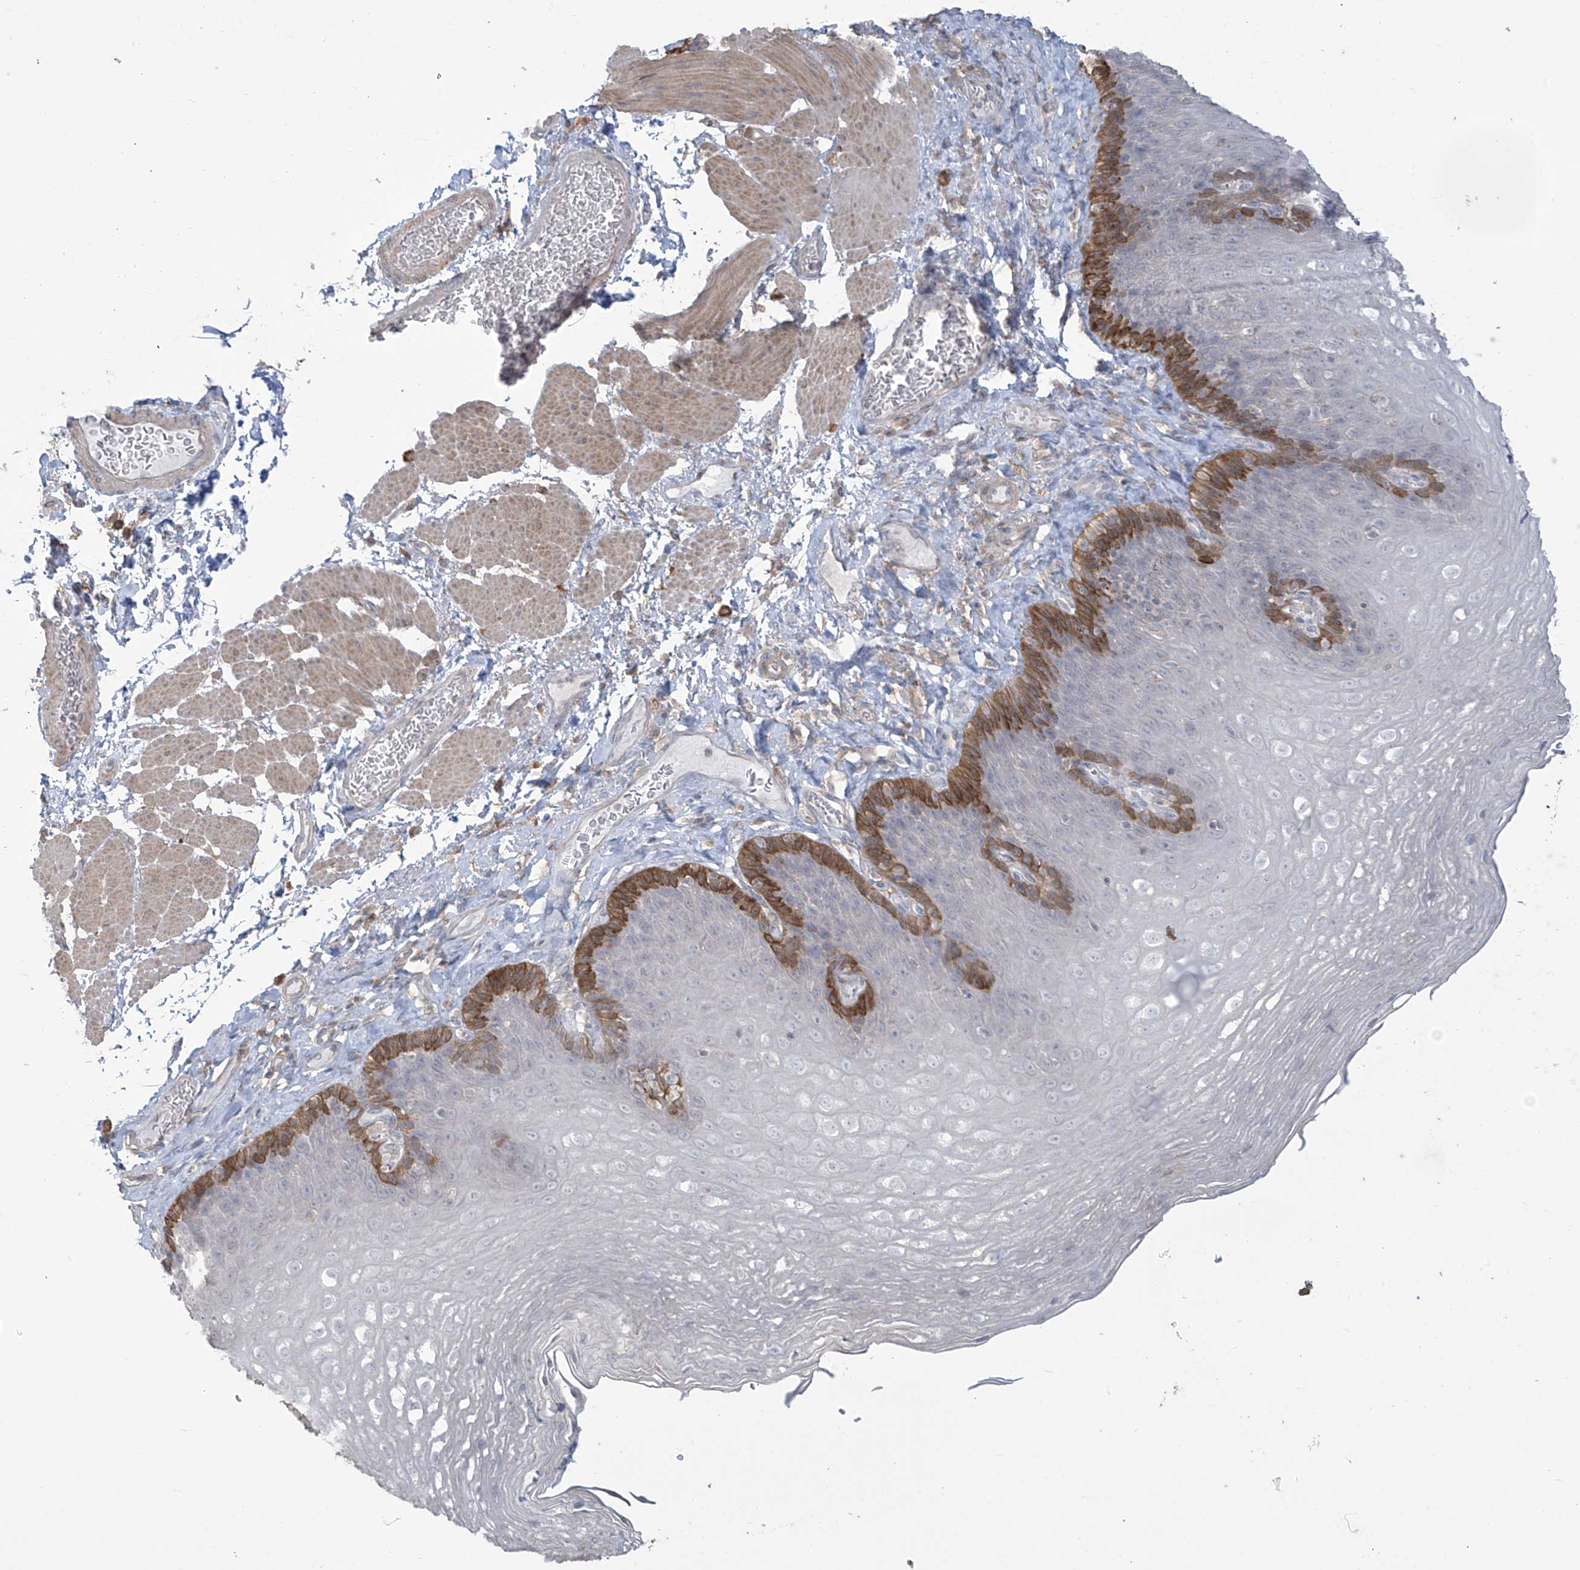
{"staining": {"intensity": "moderate", "quantity": "<25%", "location": "cytoplasmic/membranous"}, "tissue": "esophagus", "cell_type": "Squamous epithelial cells", "image_type": "normal", "snomed": [{"axis": "morphology", "description": "Normal tissue, NOS"}, {"axis": "topography", "description": "Esophagus"}], "caption": "A brown stain shows moderate cytoplasmic/membranous staining of a protein in squamous epithelial cells of normal human esophagus. Immunohistochemistry stains the protein in brown and the nuclei are stained blue.", "gene": "TAGAP", "patient": {"sex": "female", "age": 66}}